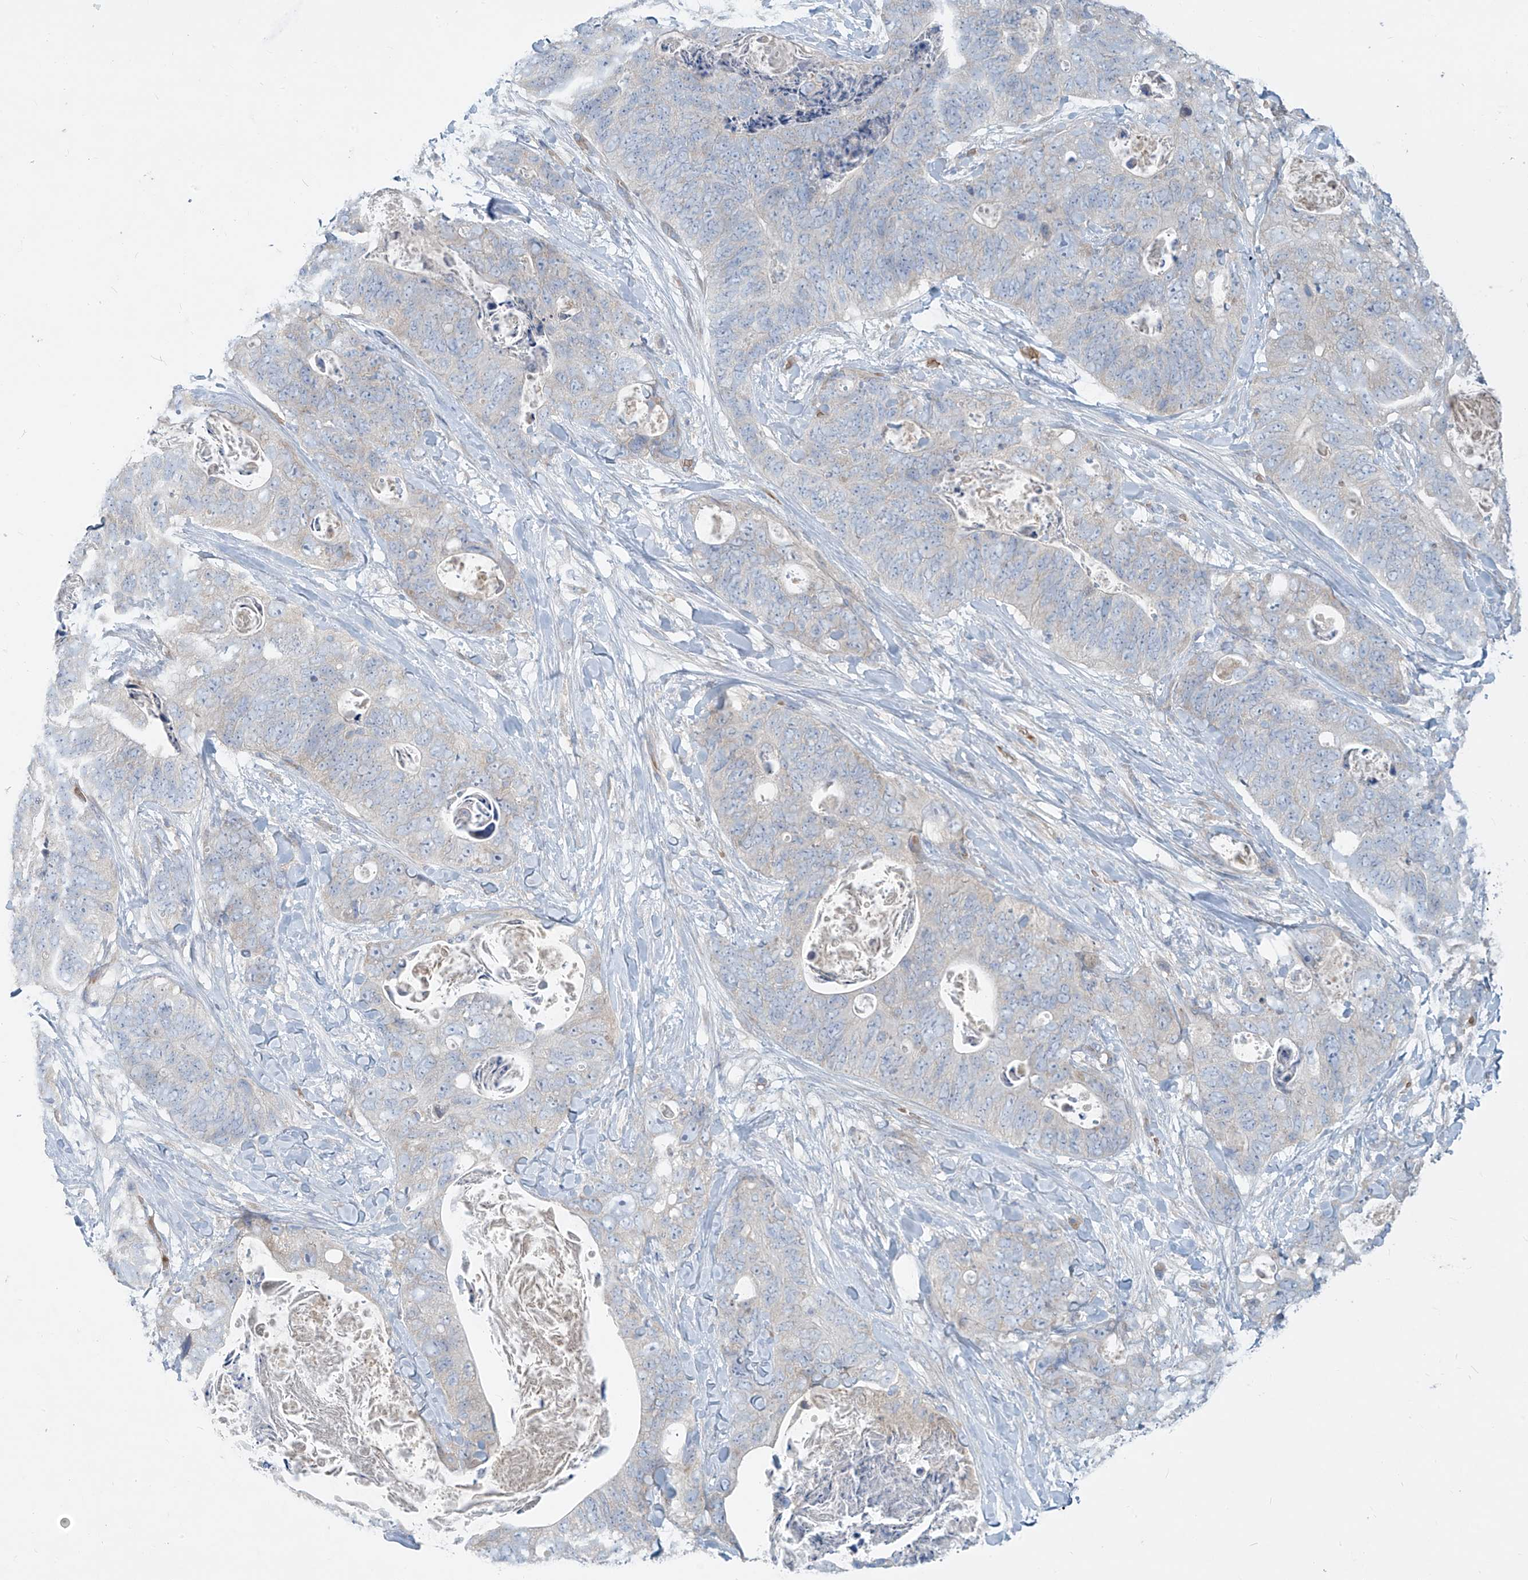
{"staining": {"intensity": "negative", "quantity": "none", "location": "none"}, "tissue": "stomach cancer", "cell_type": "Tumor cells", "image_type": "cancer", "snomed": [{"axis": "morphology", "description": "Adenocarcinoma, NOS"}, {"axis": "topography", "description": "Stomach"}], "caption": "A histopathology image of human stomach cancer (adenocarcinoma) is negative for staining in tumor cells.", "gene": "DGKQ", "patient": {"sex": "female", "age": 89}}